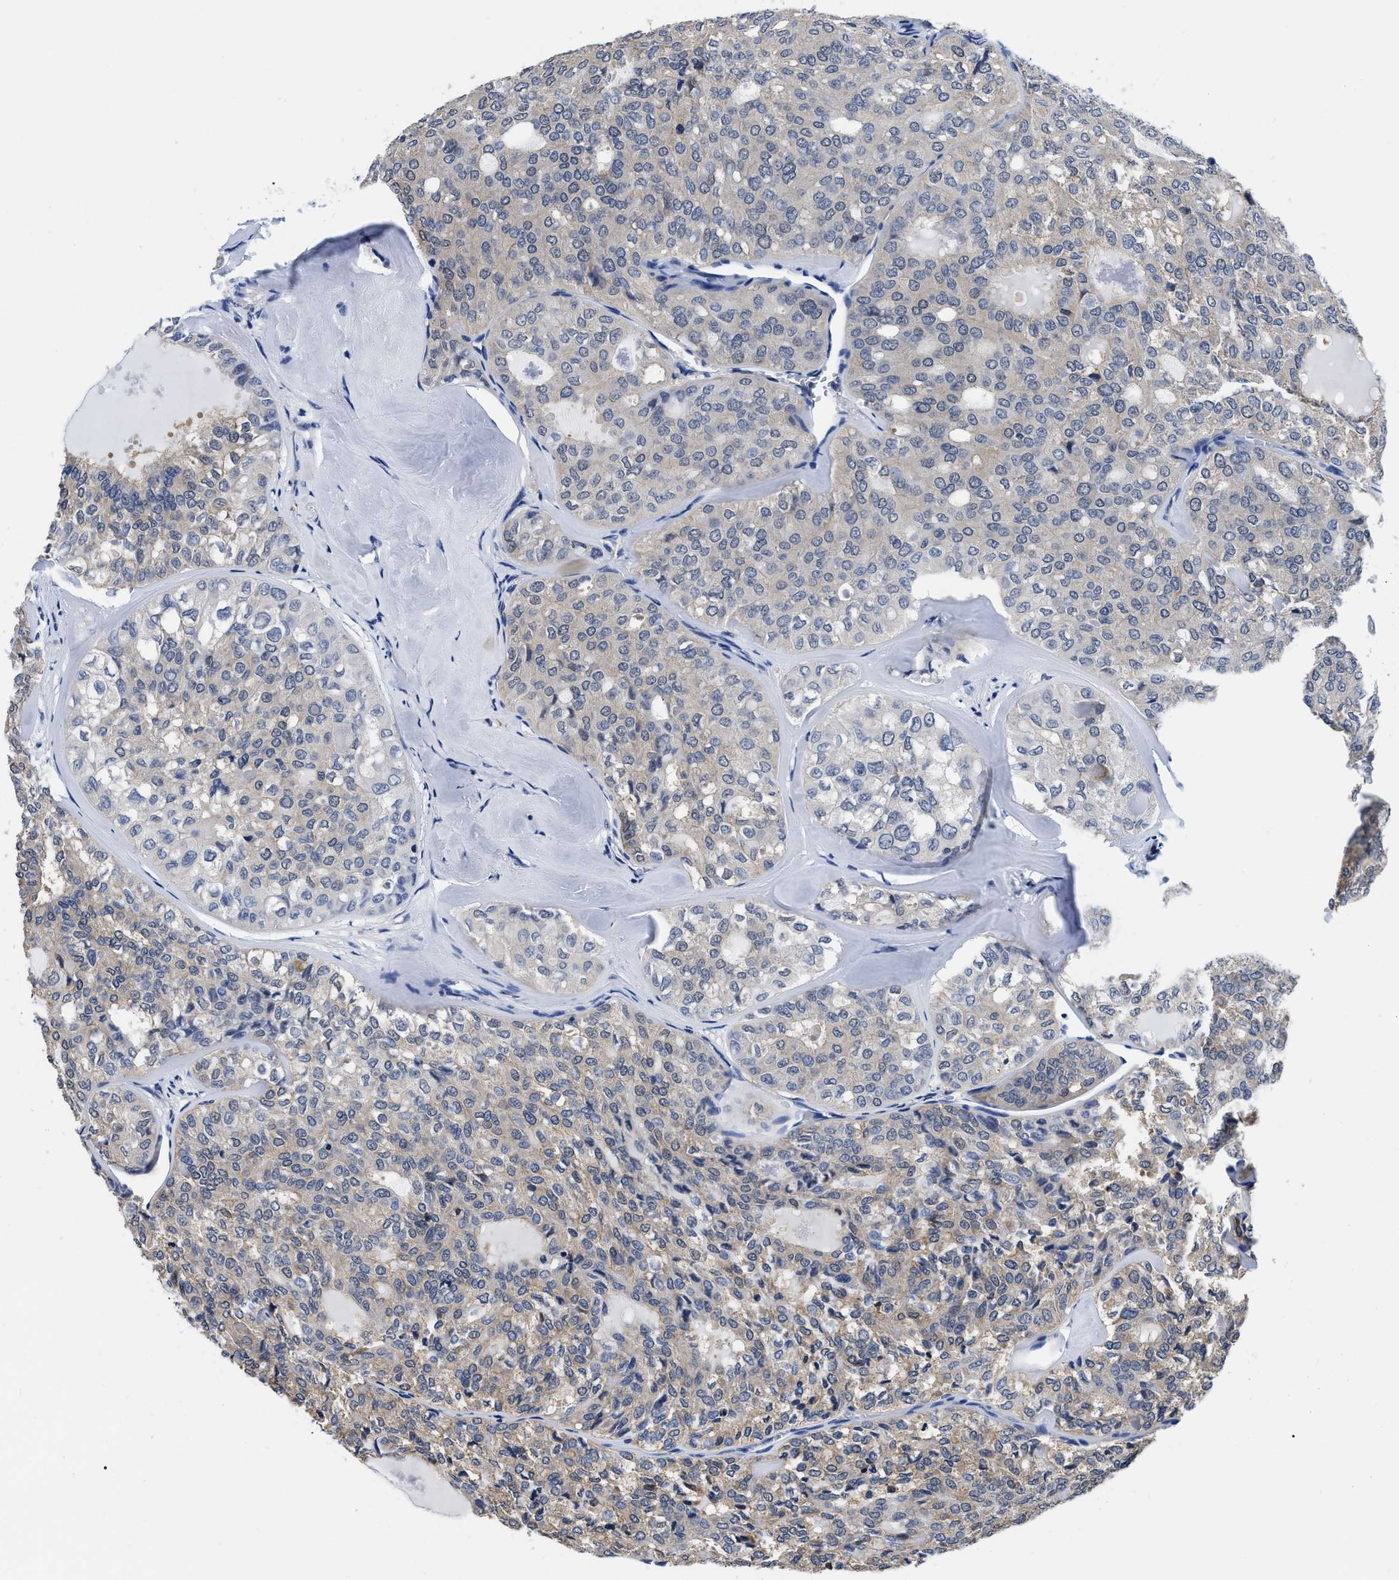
{"staining": {"intensity": "weak", "quantity": "25%-75%", "location": "cytoplasmic/membranous"}, "tissue": "thyroid cancer", "cell_type": "Tumor cells", "image_type": "cancer", "snomed": [{"axis": "morphology", "description": "Follicular adenoma carcinoma, NOS"}, {"axis": "topography", "description": "Thyroid gland"}], "caption": "IHC photomicrograph of neoplastic tissue: thyroid follicular adenoma carcinoma stained using immunohistochemistry demonstrates low levels of weak protein expression localized specifically in the cytoplasmic/membranous of tumor cells, appearing as a cytoplasmic/membranous brown color.", "gene": "SLC35F1", "patient": {"sex": "male", "age": 75}}